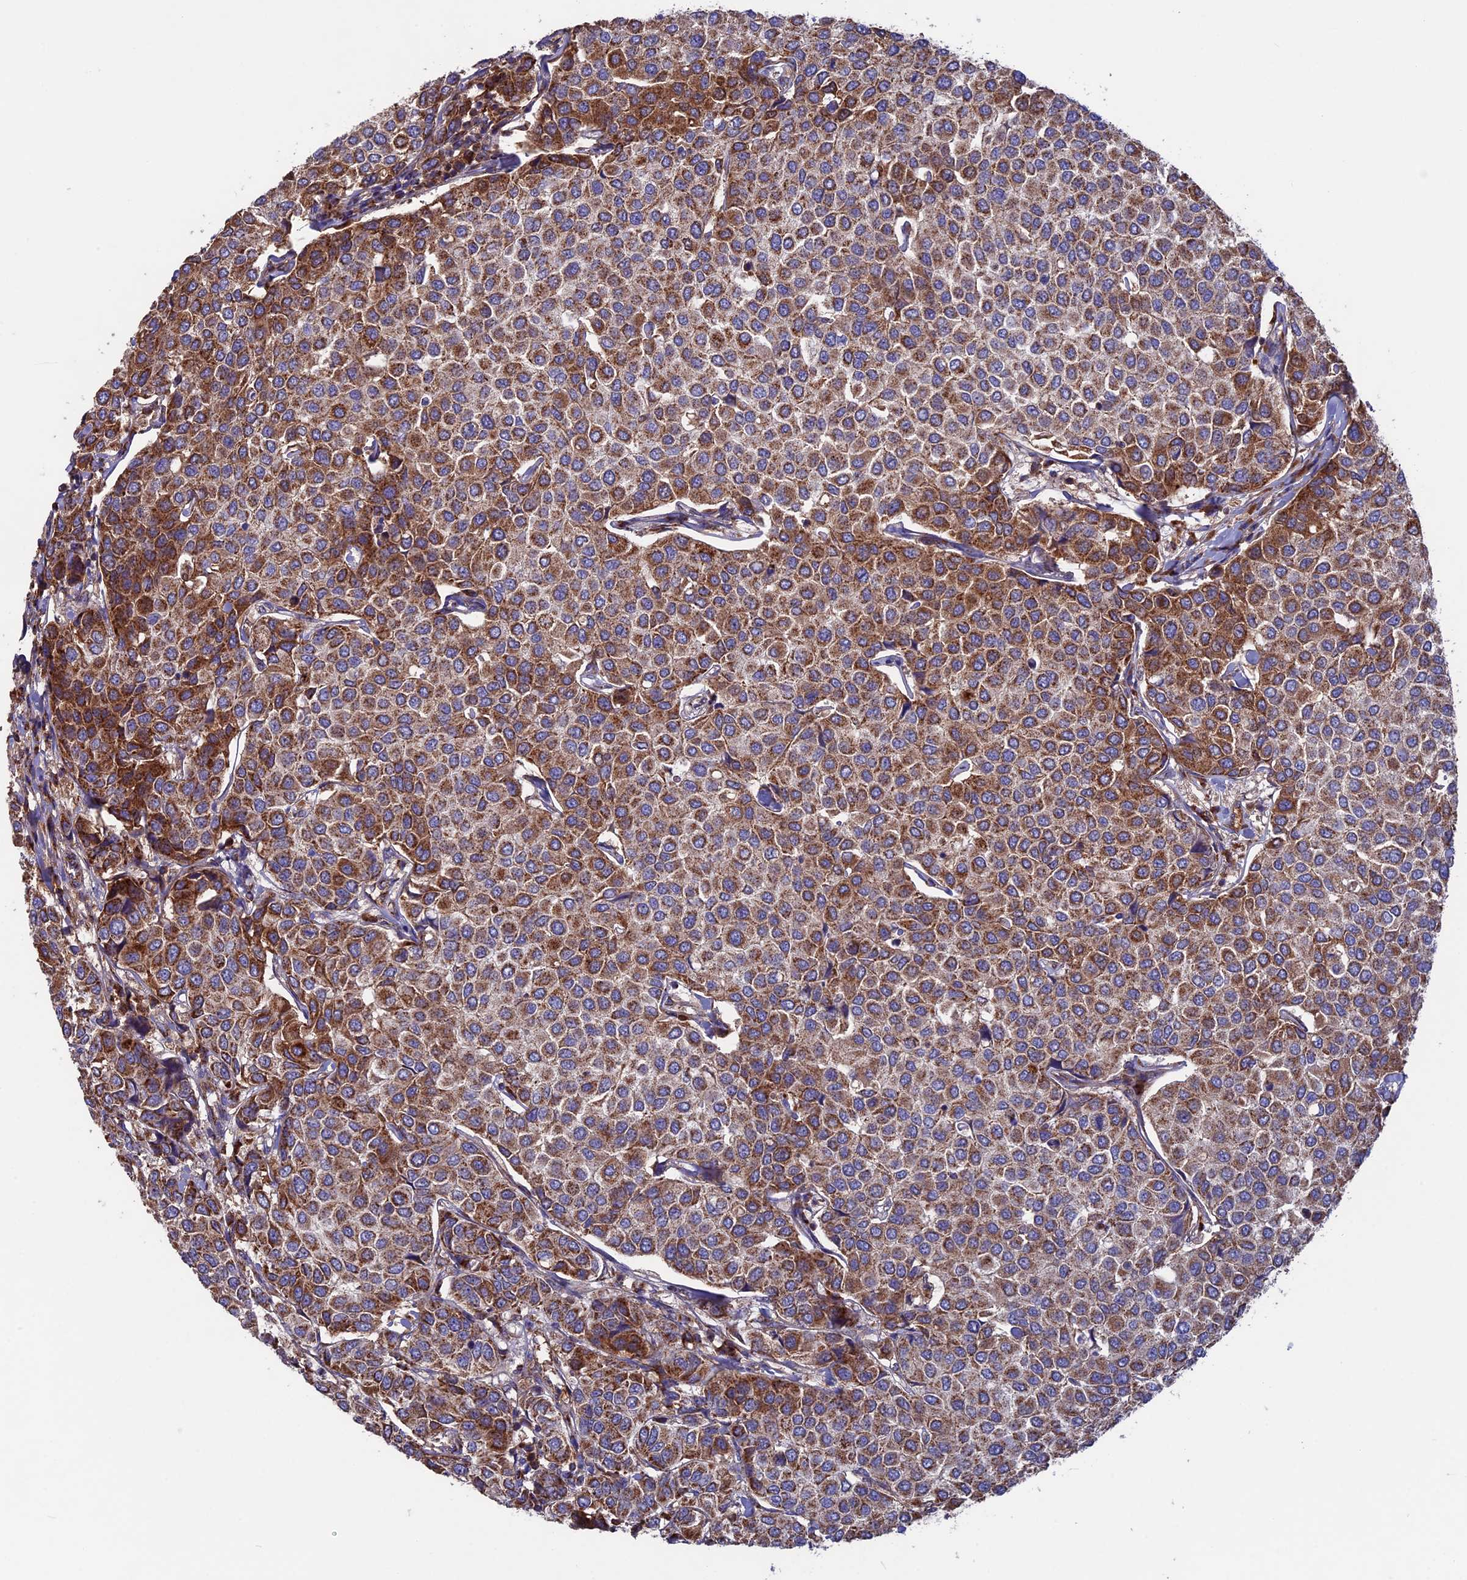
{"staining": {"intensity": "moderate", "quantity": ">75%", "location": "cytoplasmic/membranous"}, "tissue": "breast cancer", "cell_type": "Tumor cells", "image_type": "cancer", "snomed": [{"axis": "morphology", "description": "Duct carcinoma"}, {"axis": "topography", "description": "Breast"}], "caption": "Immunohistochemistry (IHC) staining of infiltrating ductal carcinoma (breast), which shows medium levels of moderate cytoplasmic/membranous staining in about >75% of tumor cells indicating moderate cytoplasmic/membranous protein expression. The staining was performed using DAB (brown) for protein detection and nuclei were counterstained in hematoxylin (blue).", "gene": "SLC15A5", "patient": {"sex": "female", "age": 55}}